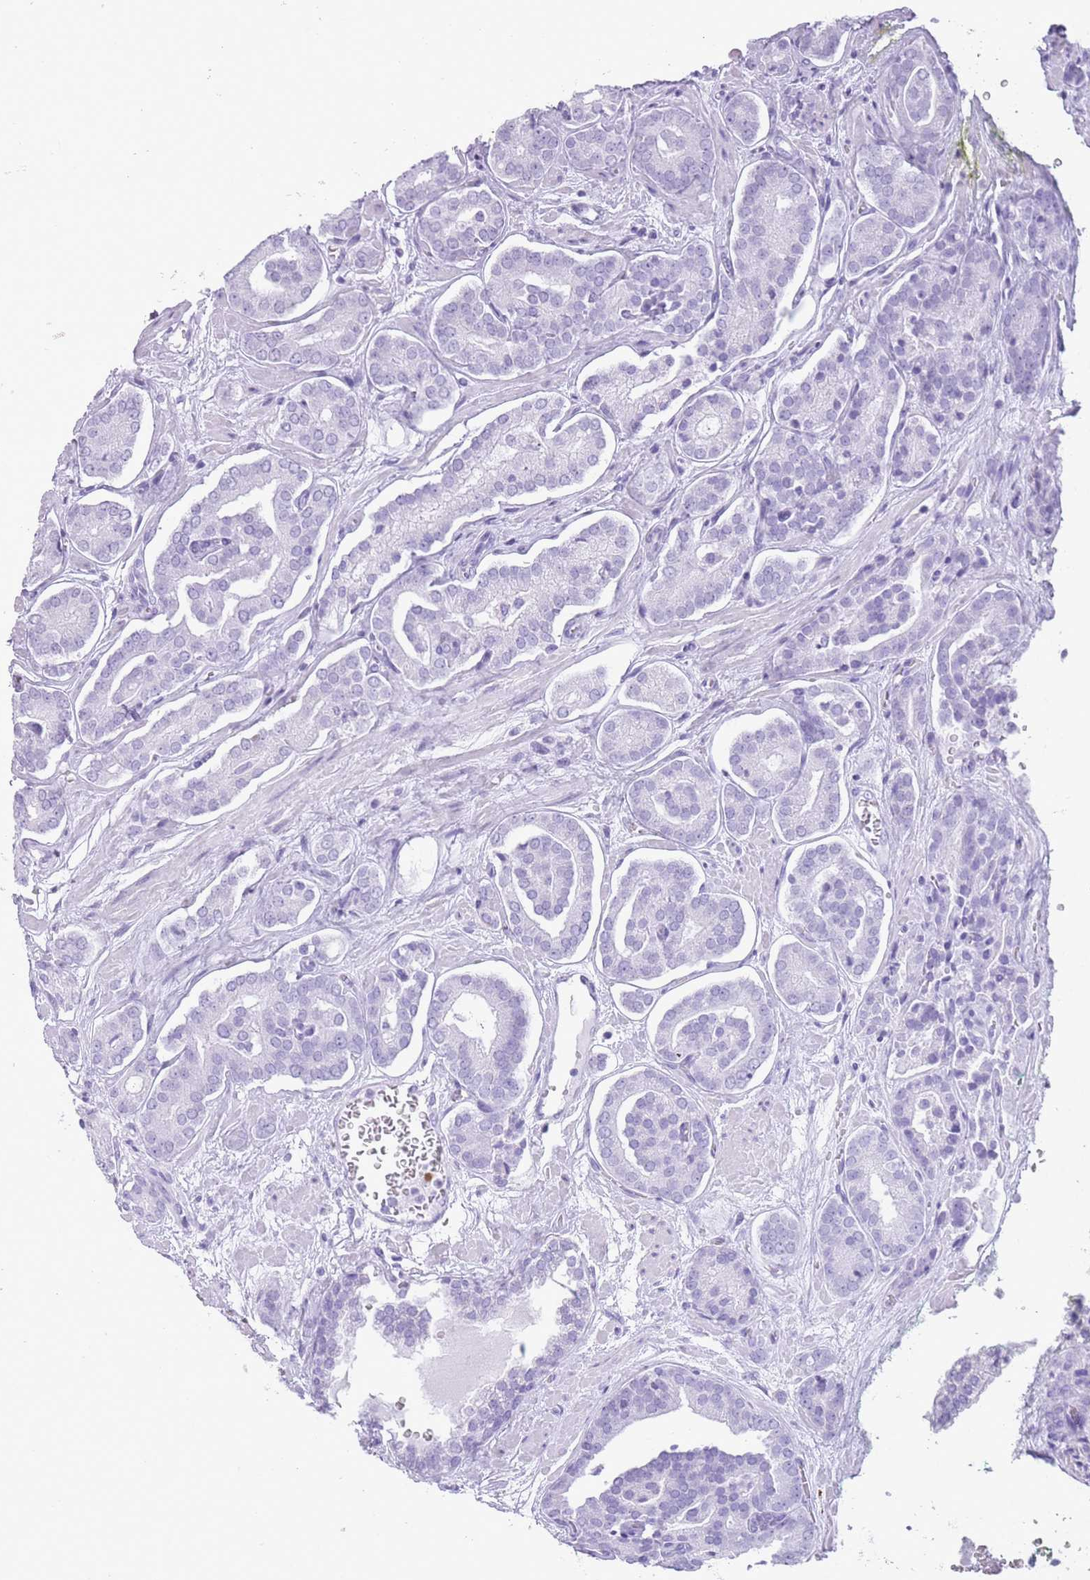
{"staining": {"intensity": "negative", "quantity": "none", "location": "none"}, "tissue": "prostate cancer", "cell_type": "Tumor cells", "image_type": "cancer", "snomed": [{"axis": "morphology", "description": "Adenocarcinoma, High grade"}, {"axis": "topography", "description": "Prostate"}], "caption": "DAB immunohistochemical staining of prostate cancer exhibits no significant staining in tumor cells.", "gene": "OR4F21", "patient": {"sex": "male", "age": 66}}